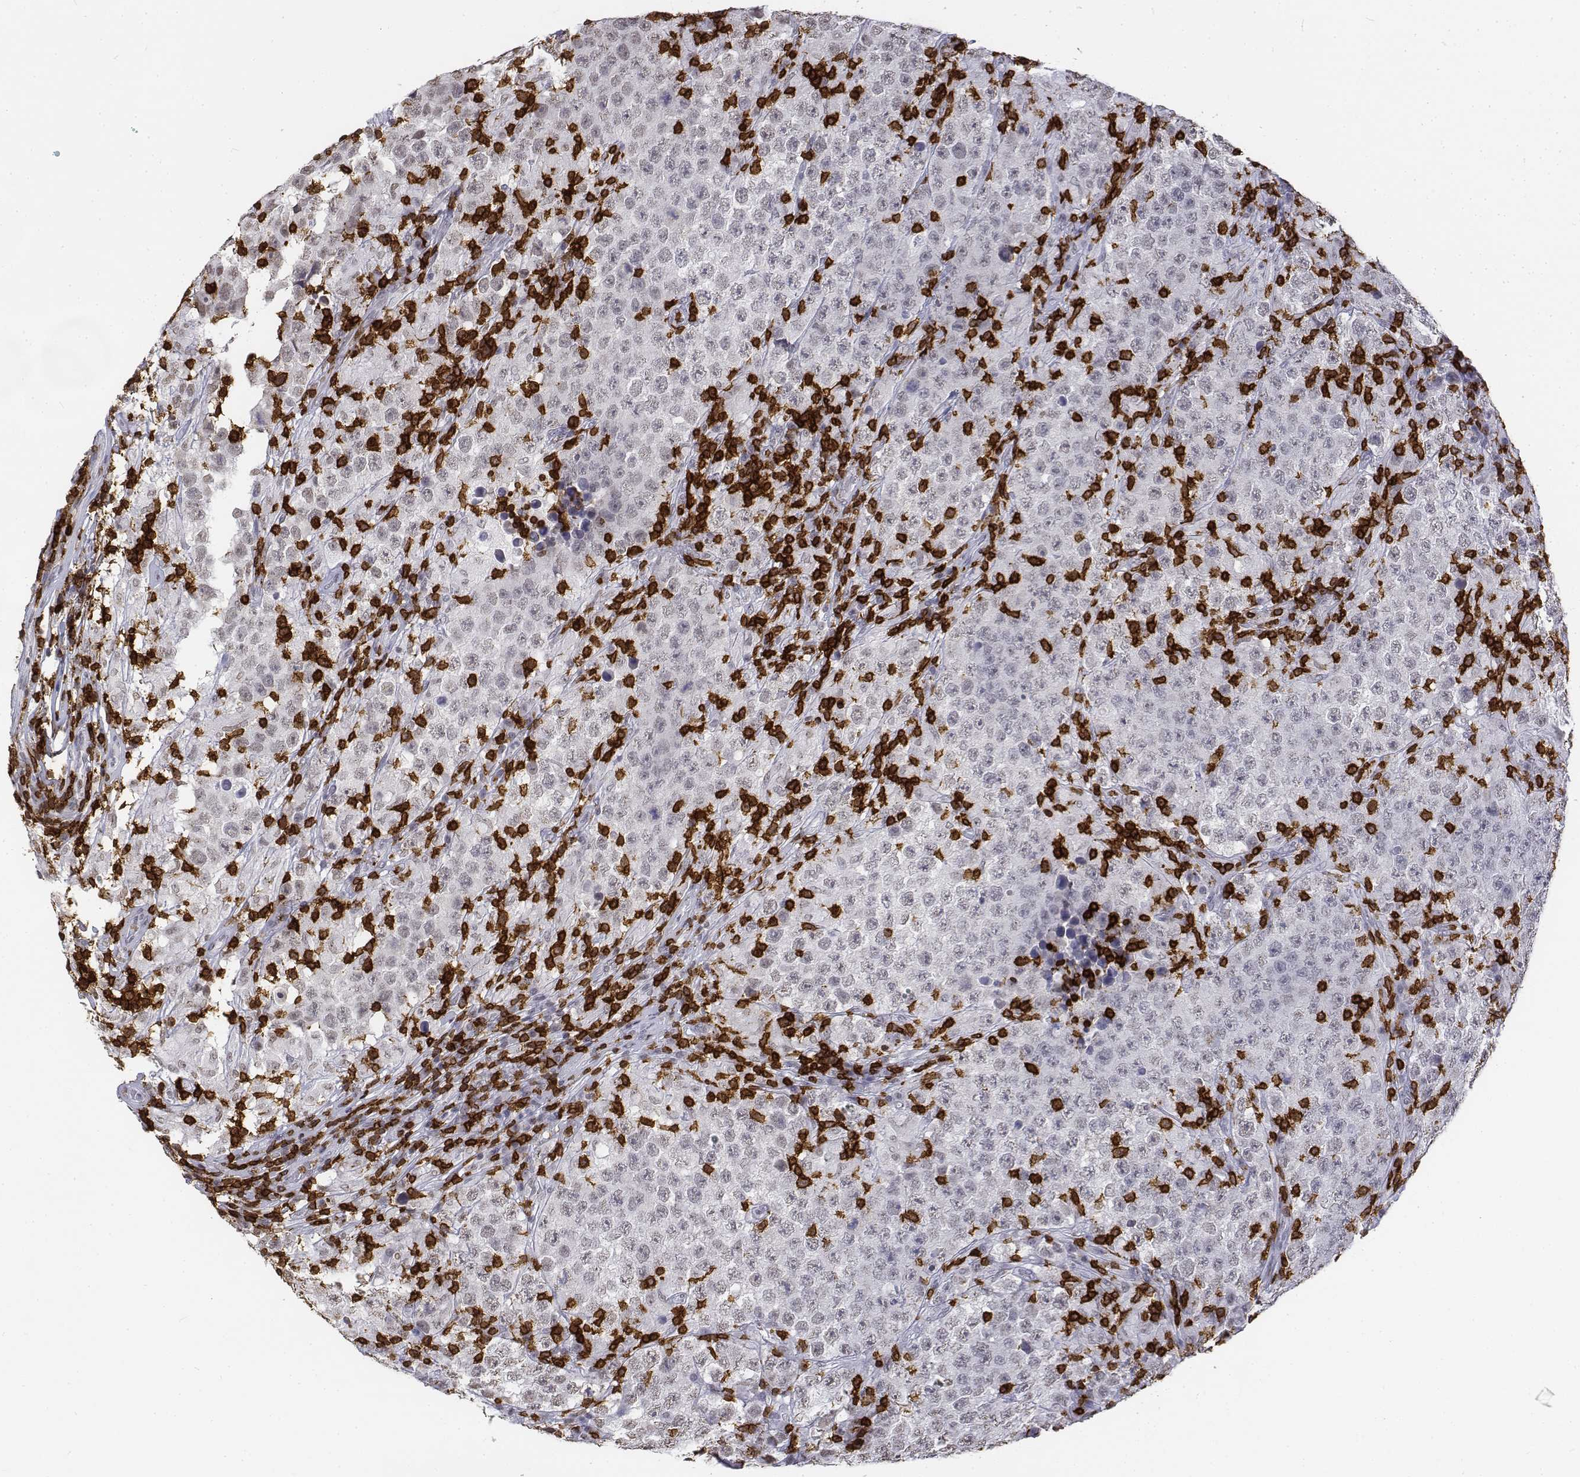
{"staining": {"intensity": "weak", "quantity": "<25%", "location": "nuclear"}, "tissue": "testis cancer", "cell_type": "Tumor cells", "image_type": "cancer", "snomed": [{"axis": "morphology", "description": "Seminoma, NOS"}, {"axis": "morphology", "description": "Carcinoma, Embryonal, NOS"}, {"axis": "topography", "description": "Testis"}], "caption": "A high-resolution image shows IHC staining of testis cancer (embryonal carcinoma), which shows no significant positivity in tumor cells.", "gene": "CD3E", "patient": {"sex": "male", "age": 41}}